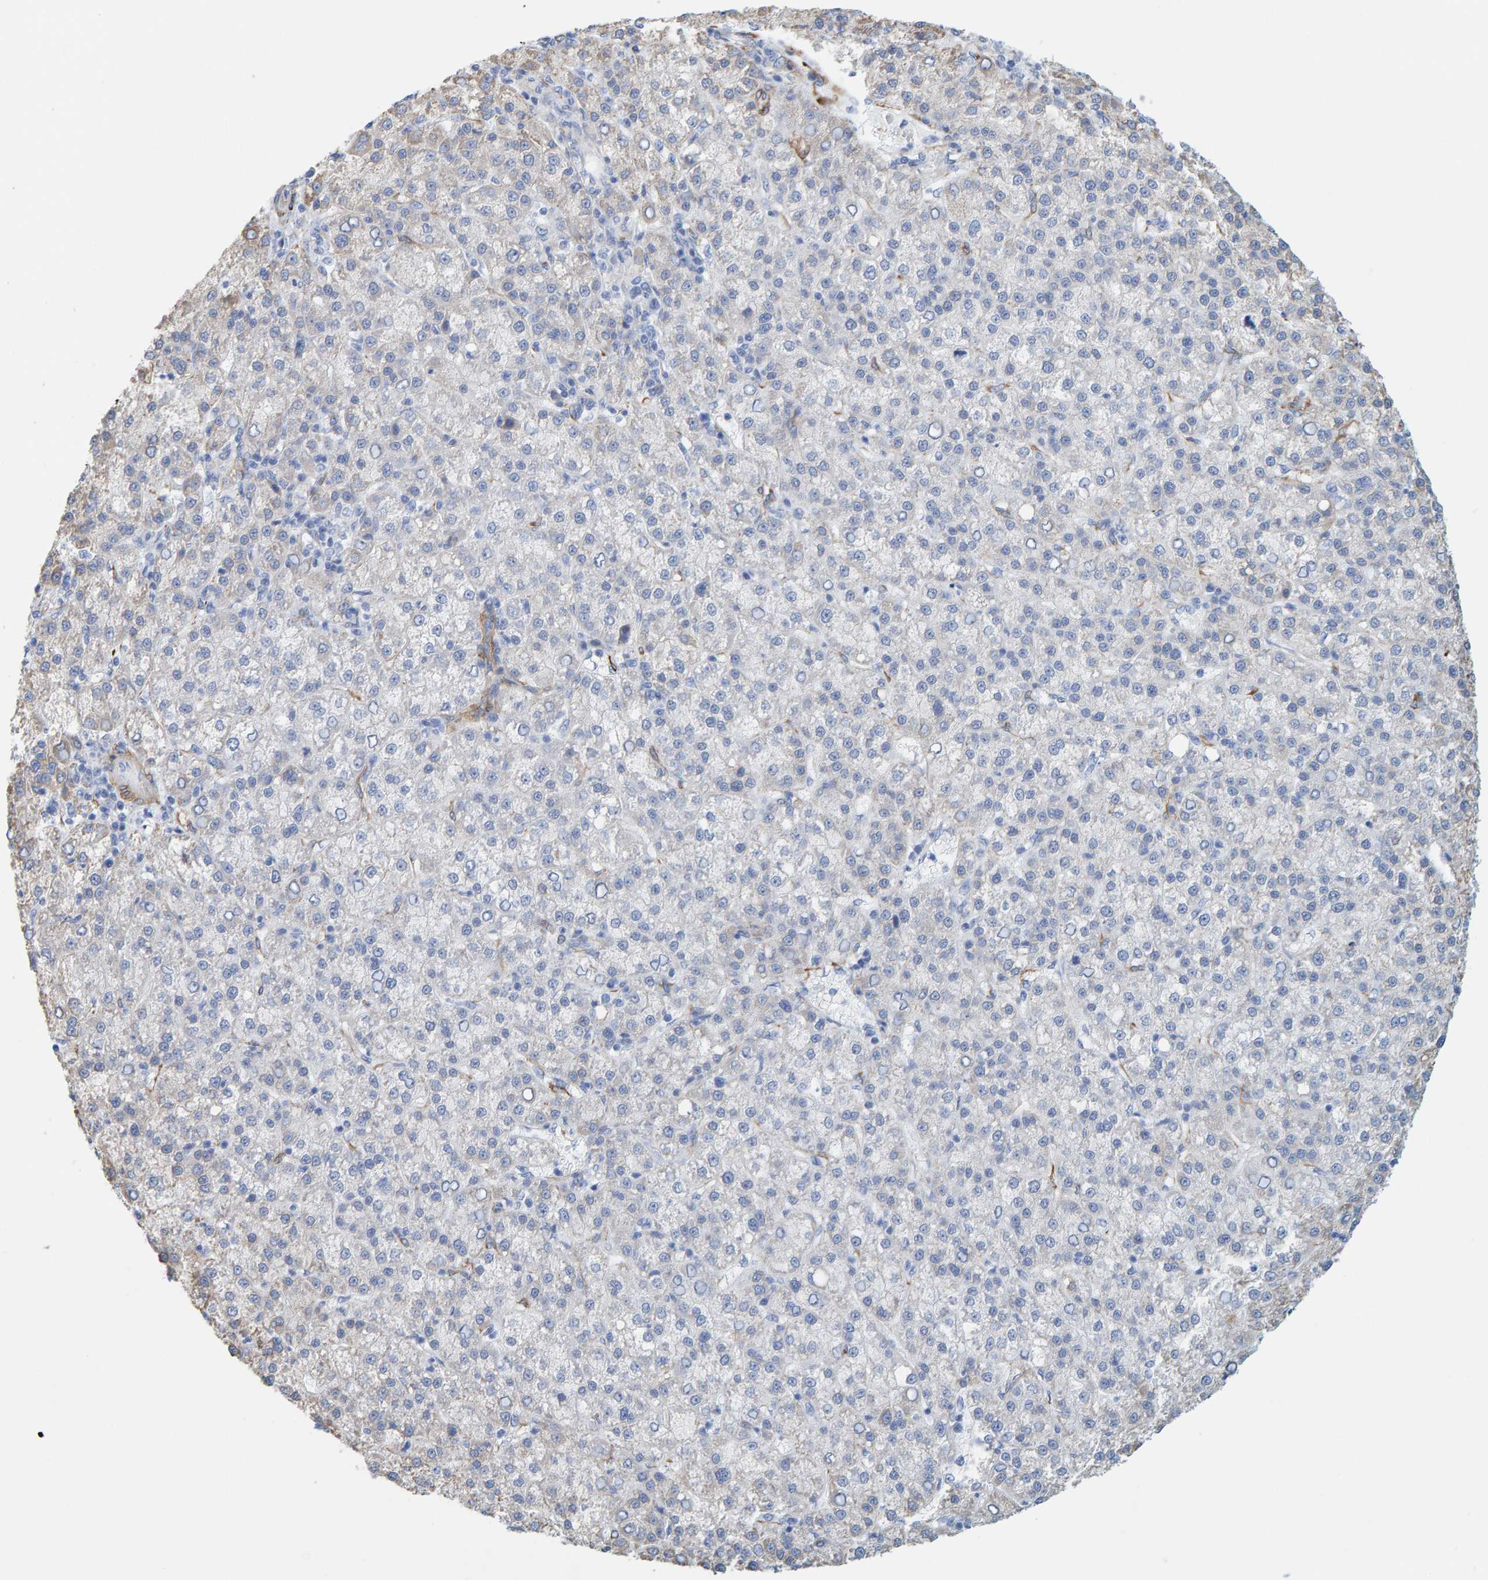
{"staining": {"intensity": "negative", "quantity": "none", "location": "none"}, "tissue": "liver cancer", "cell_type": "Tumor cells", "image_type": "cancer", "snomed": [{"axis": "morphology", "description": "Carcinoma, Hepatocellular, NOS"}, {"axis": "topography", "description": "Liver"}], "caption": "High magnification brightfield microscopy of liver hepatocellular carcinoma stained with DAB (3,3'-diaminobenzidine) (brown) and counterstained with hematoxylin (blue): tumor cells show no significant expression. (DAB (3,3'-diaminobenzidine) immunohistochemistry, high magnification).", "gene": "MAP1B", "patient": {"sex": "female", "age": 58}}